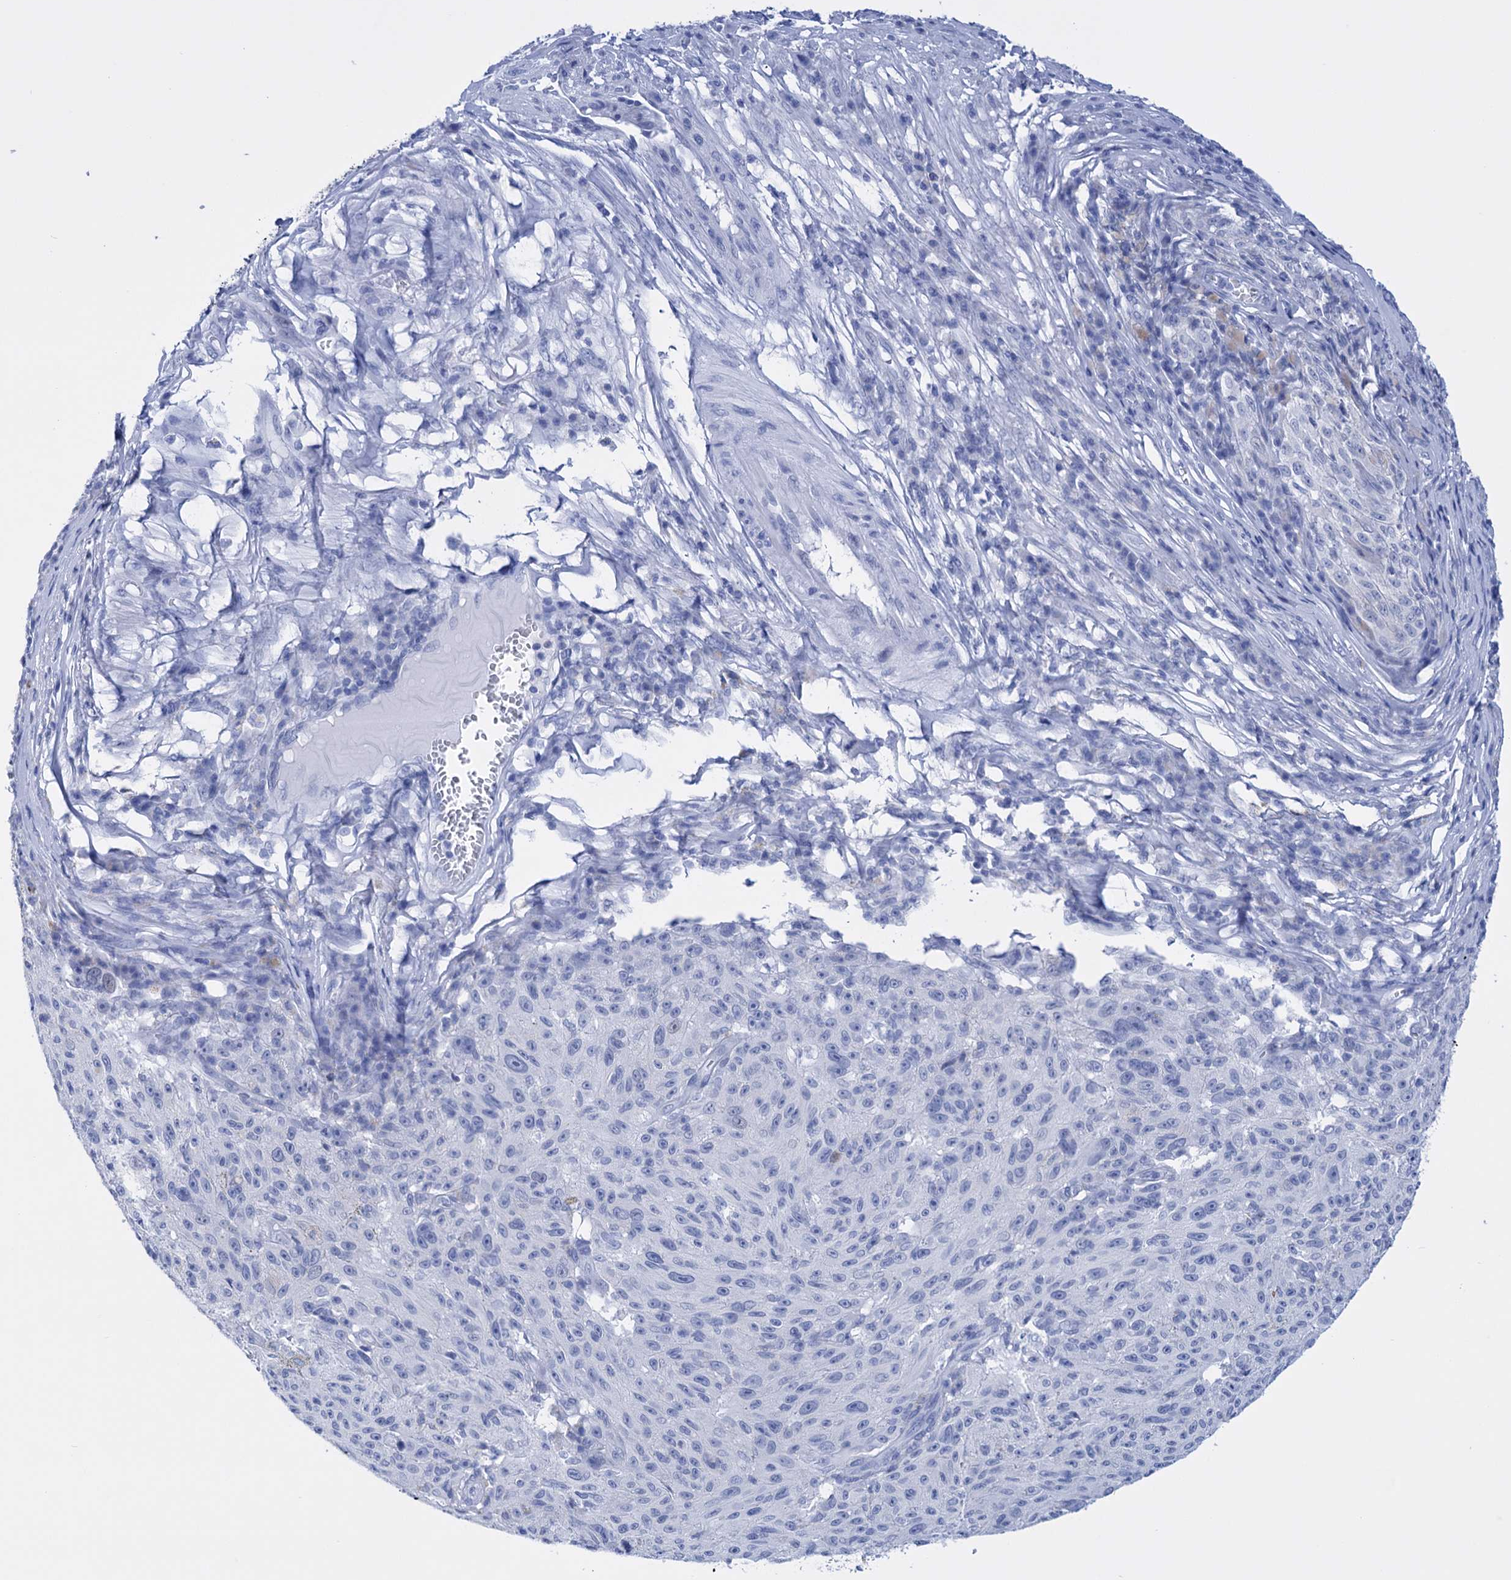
{"staining": {"intensity": "negative", "quantity": "none", "location": "none"}, "tissue": "melanoma", "cell_type": "Tumor cells", "image_type": "cancer", "snomed": [{"axis": "morphology", "description": "Malignant melanoma, NOS"}, {"axis": "topography", "description": "Skin"}], "caption": "DAB immunohistochemical staining of malignant melanoma demonstrates no significant expression in tumor cells.", "gene": "FBXW12", "patient": {"sex": "female", "age": 82}}